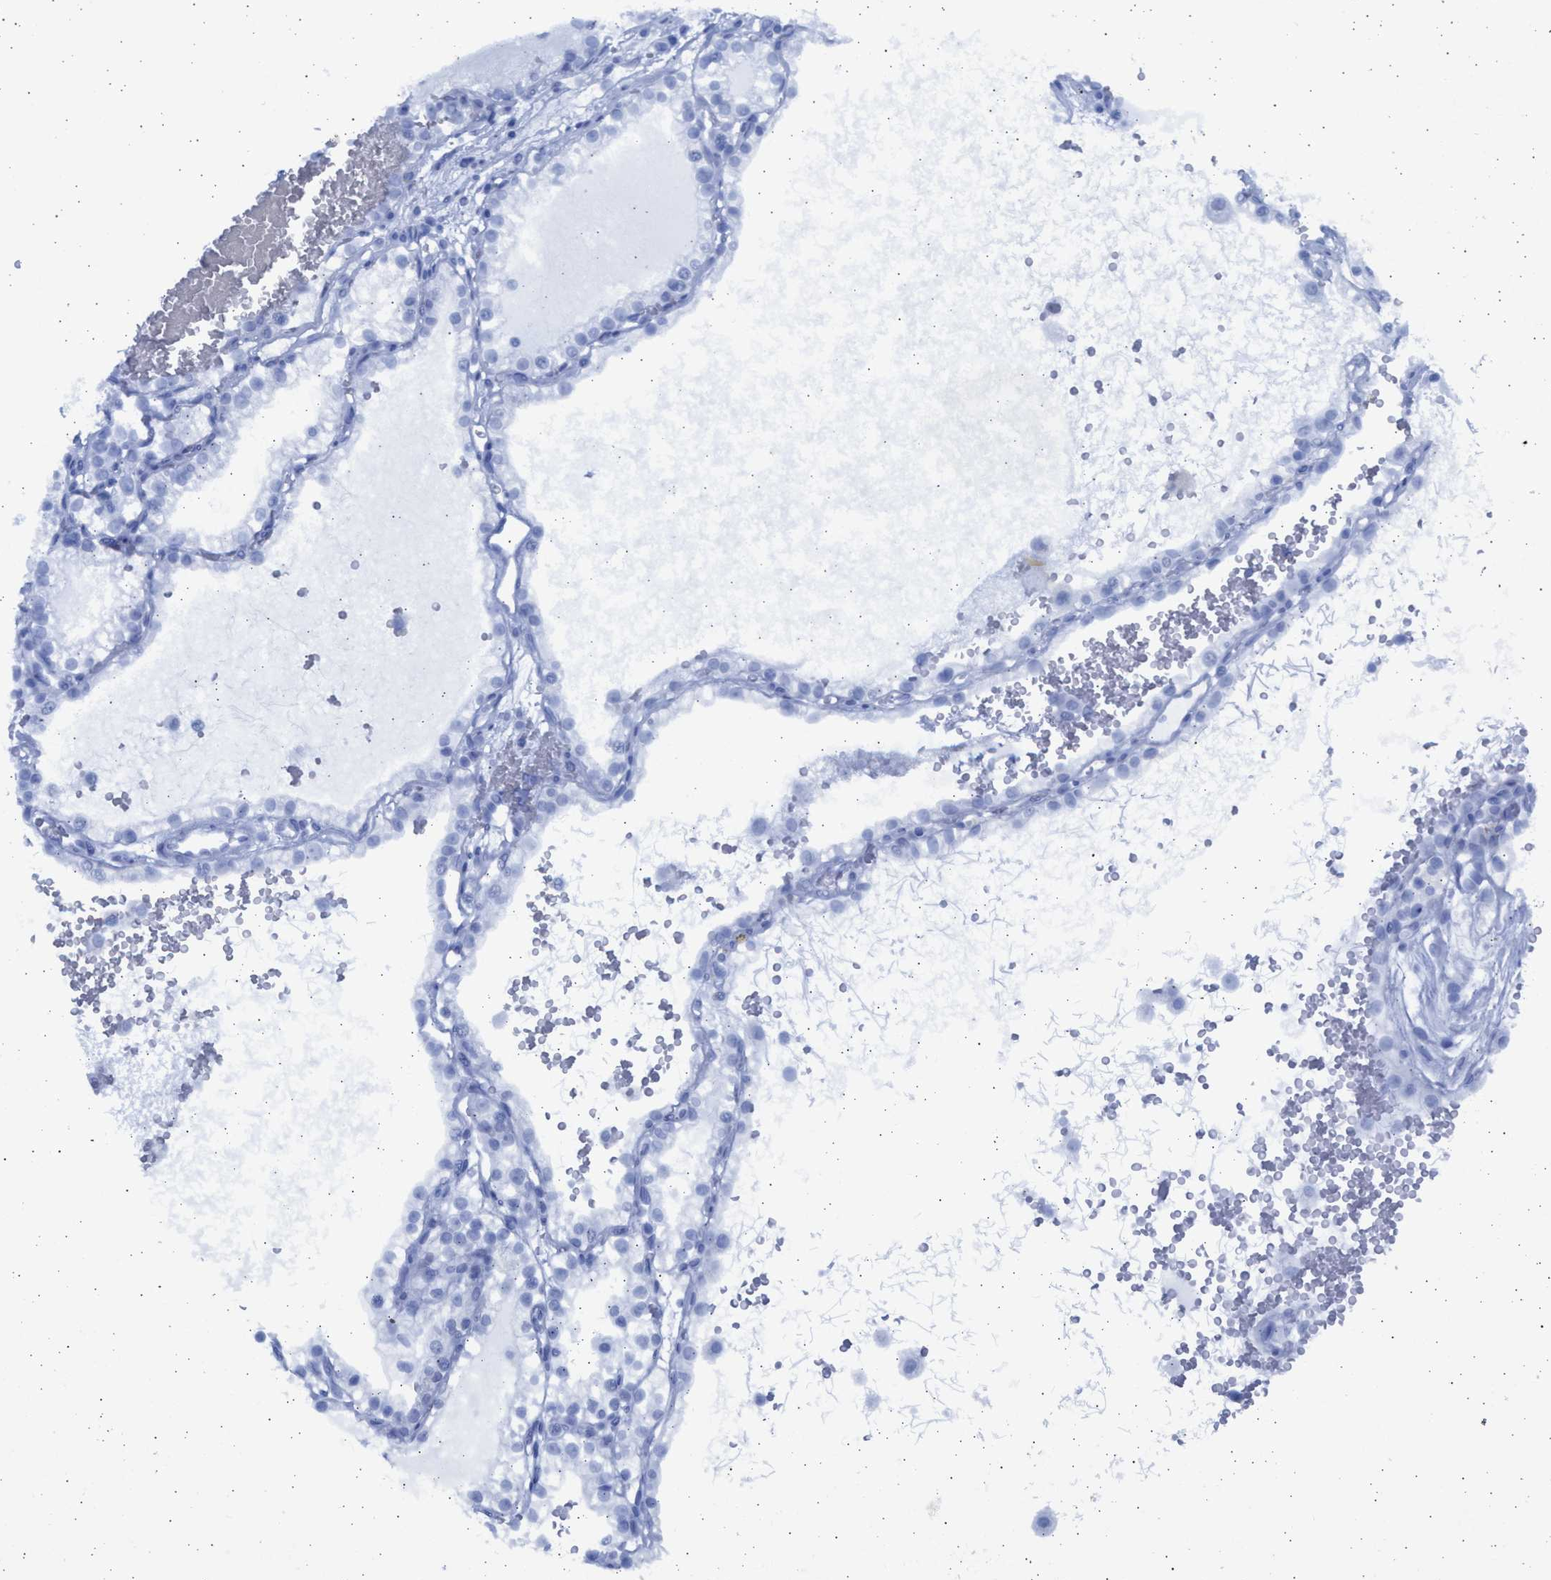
{"staining": {"intensity": "negative", "quantity": "none", "location": "none"}, "tissue": "renal cancer", "cell_type": "Tumor cells", "image_type": "cancer", "snomed": [{"axis": "morphology", "description": "Adenocarcinoma, NOS"}, {"axis": "topography", "description": "Kidney"}], "caption": "This is an immunohistochemistry (IHC) photomicrograph of renal adenocarcinoma. There is no positivity in tumor cells.", "gene": "ALDOC", "patient": {"sex": "female", "age": 41}}